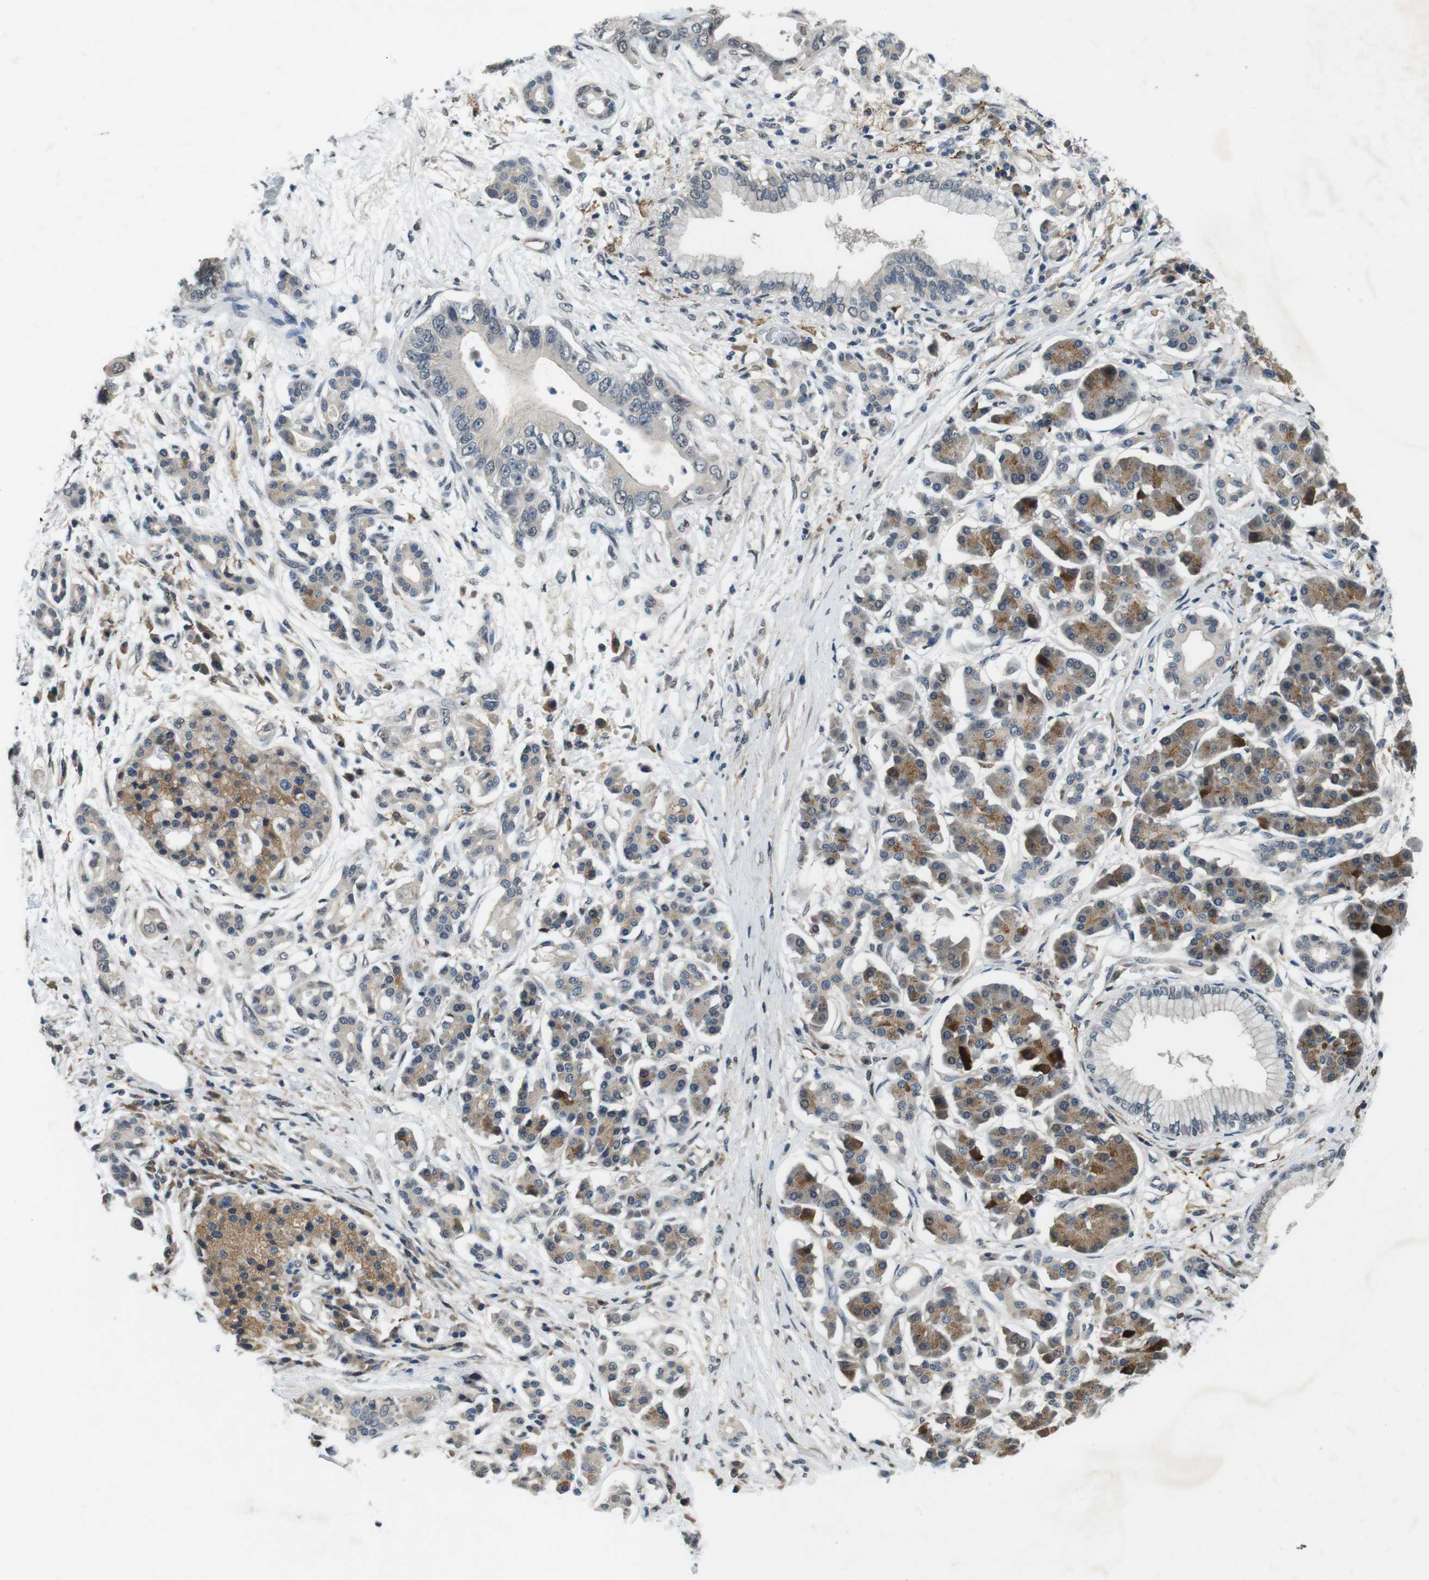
{"staining": {"intensity": "negative", "quantity": "none", "location": "none"}, "tissue": "pancreatic cancer", "cell_type": "Tumor cells", "image_type": "cancer", "snomed": [{"axis": "morphology", "description": "Adenocarcinoma, NOS"}, {"axis": "topography", "description": "Pancreas"}], "caption": "Immunohistochemical staining of pancreatic cancer (adenocarcinoma) demonstrates no significant staining in tumor cells.", "gene": "CD163L1", "patient": {"sex": "male", "age": 77}}